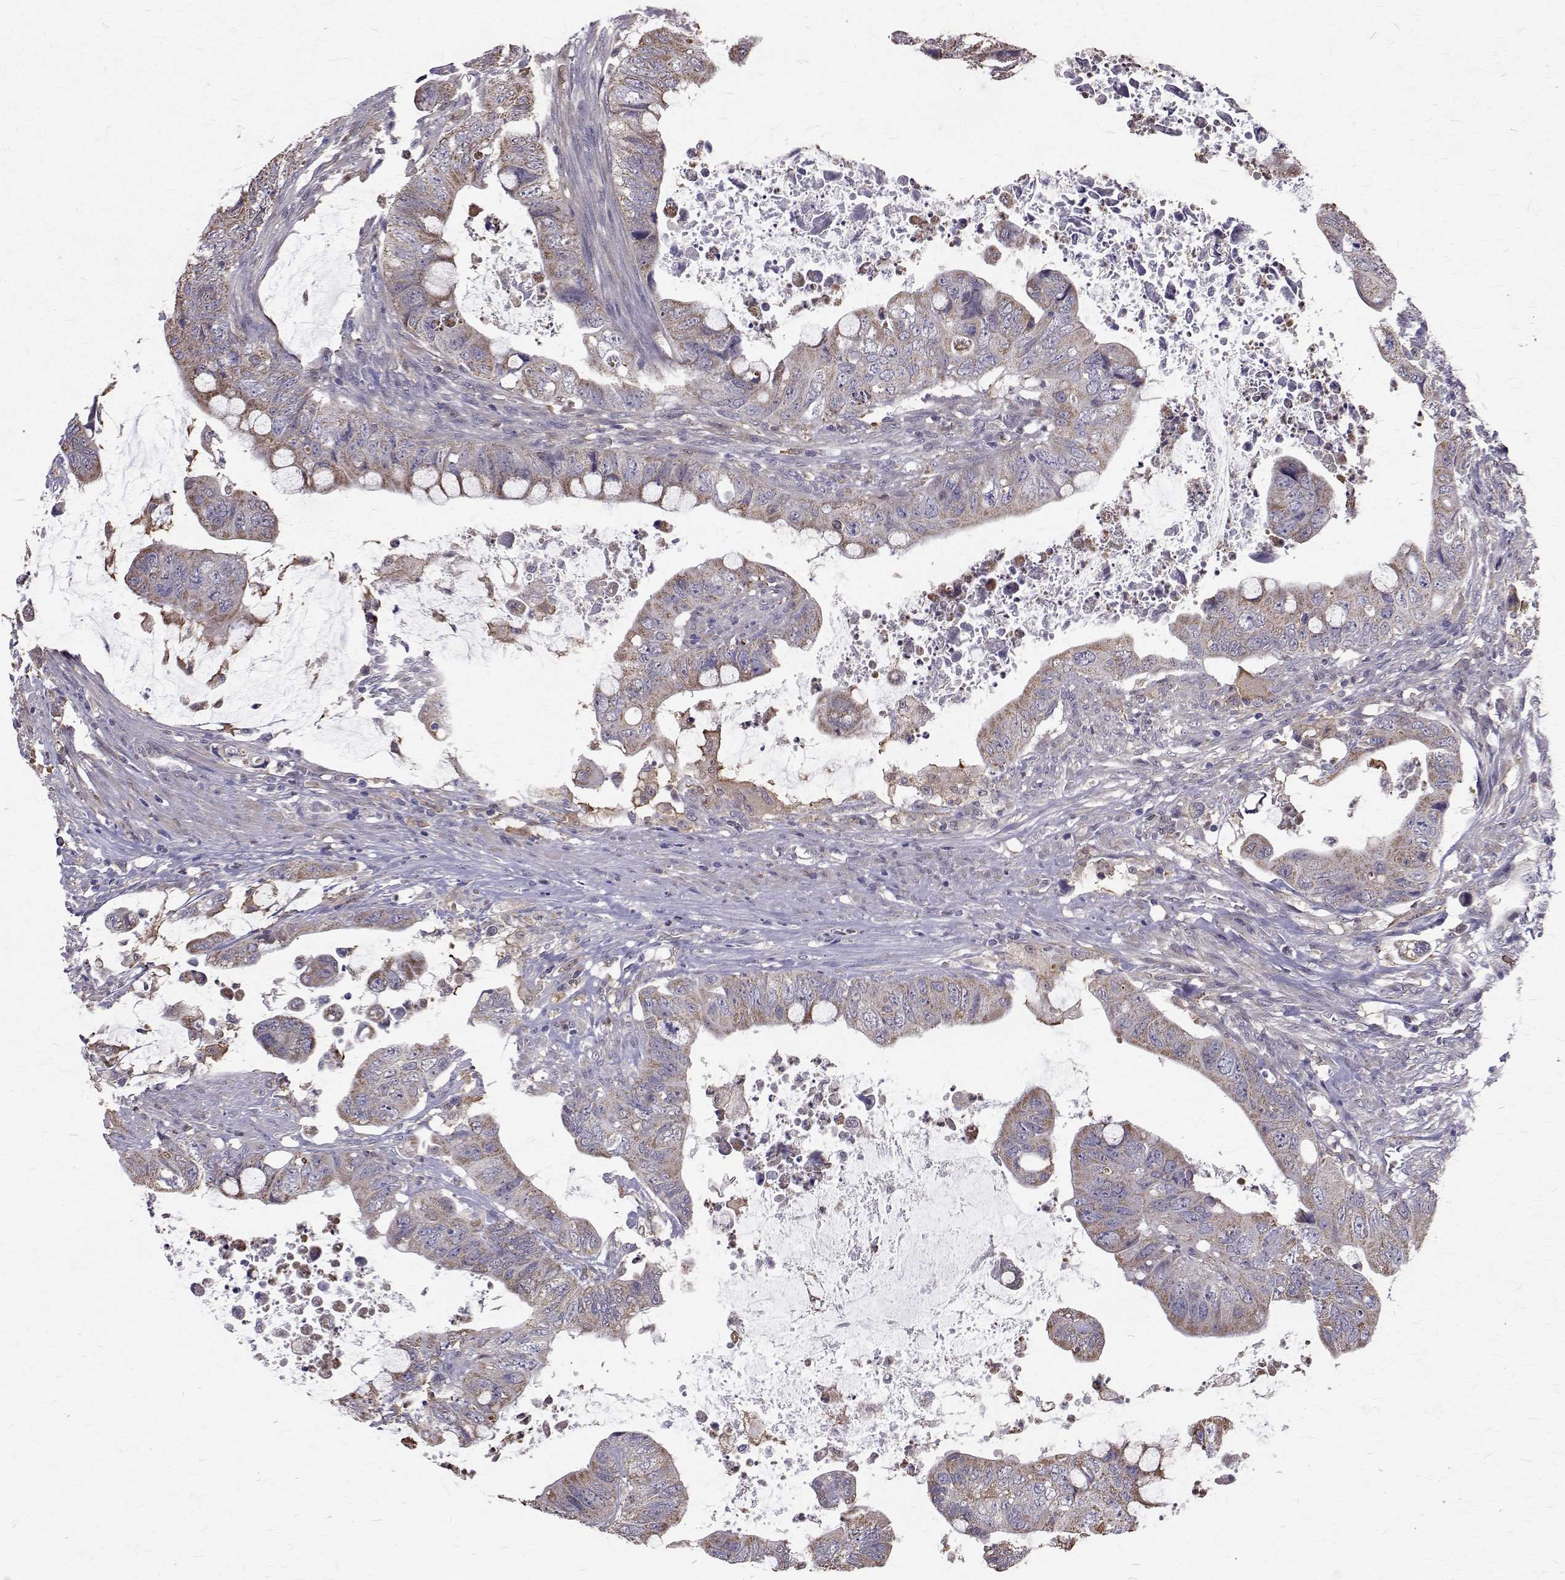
{"staining": {"intensity": "weak", "quantity": "25%-75%", "location": "cytoplasmic/membranous"}, "tissue": "colorectal cancer", "cell_type": "Tumor cells", "image_type": "cancer", "snomed": [{"axis": "morphology", "description": "Adenocarcinoma, NOS"}, {"axis": "topography", "description": "Colon"}], "caption": "Human colorectal cancer stained for a protein (brown) exhibits weak cytoplasmic/membranous positive expression in approximately 25%-75% of tumor cells.", "gene": "CCDC89", "patient": {"sex": "male", "age": 57}}